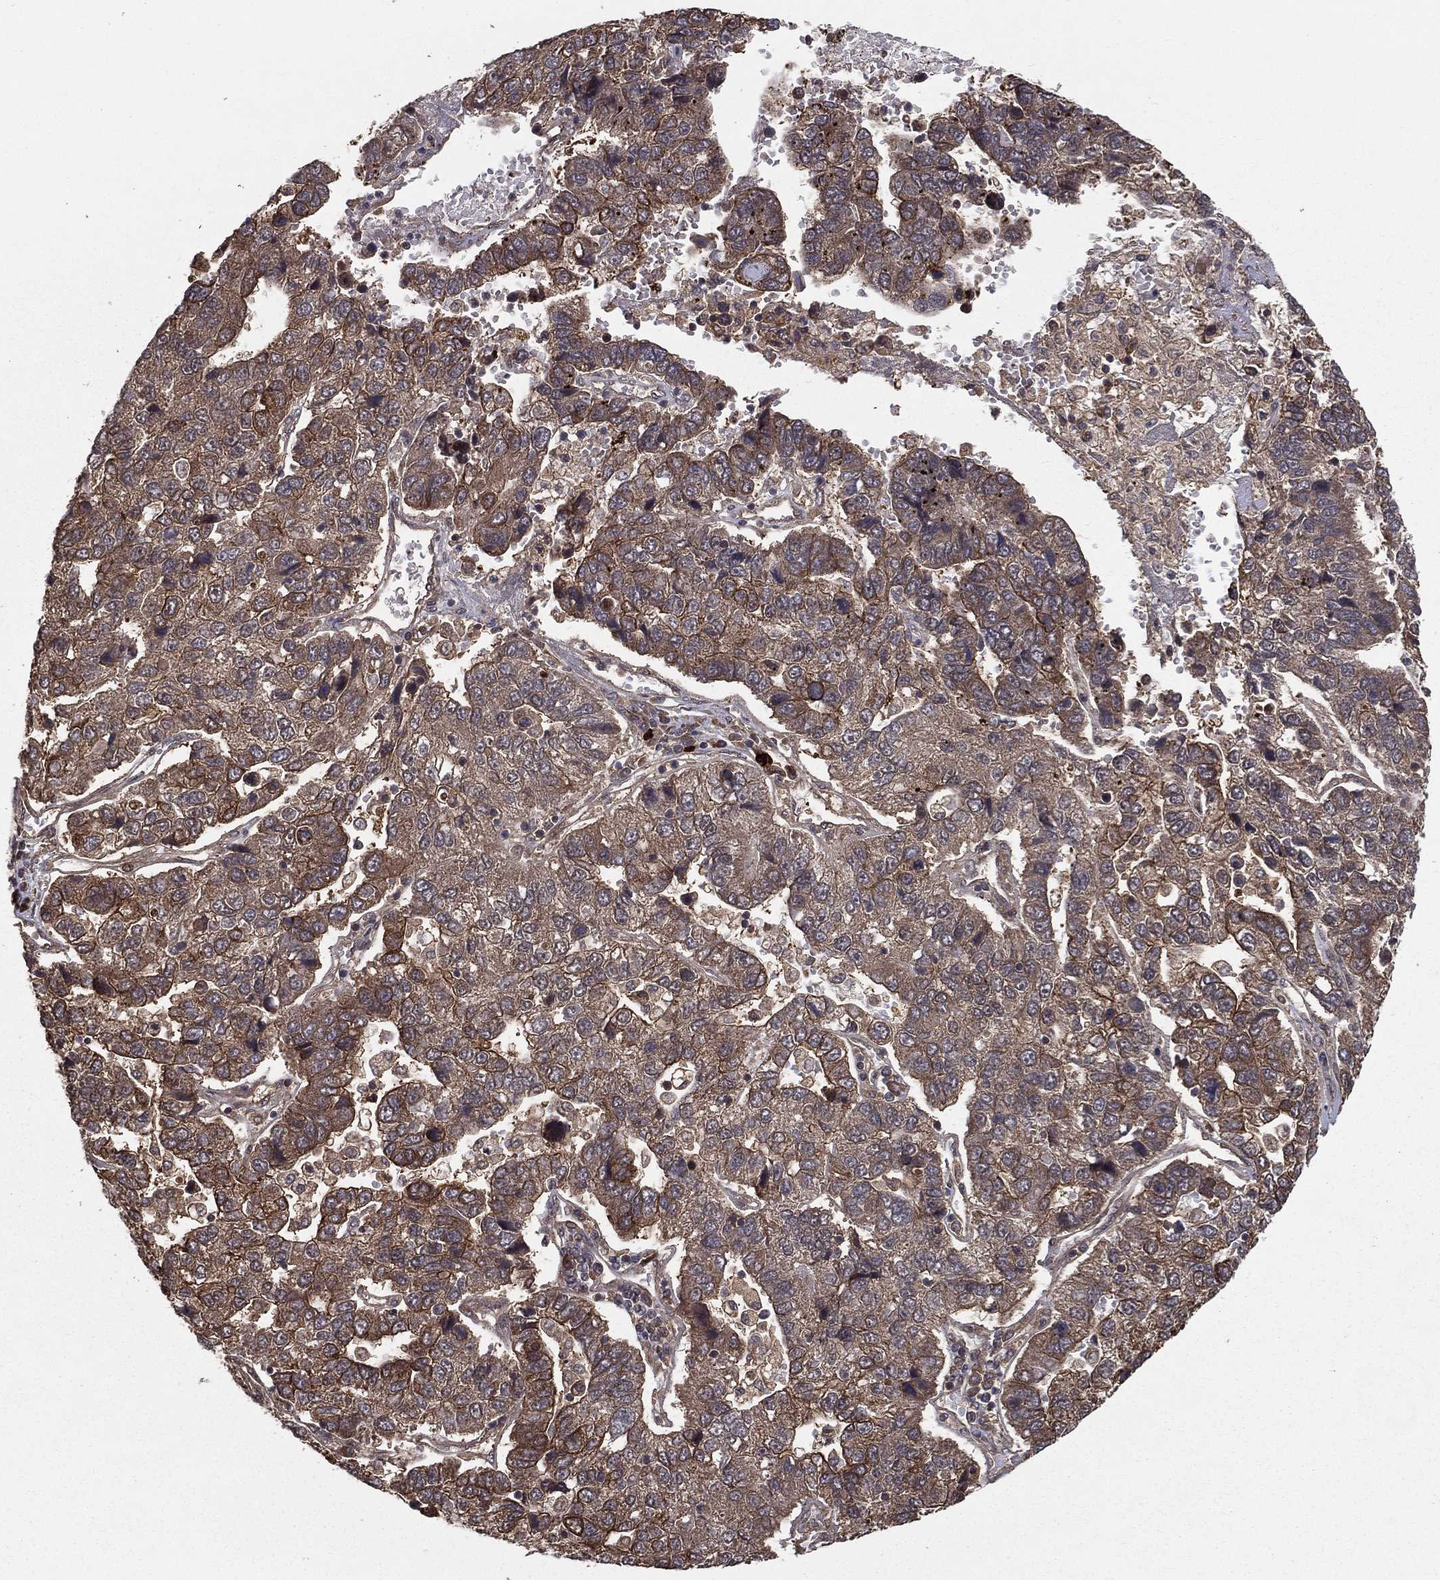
{"staining": {"intensity": "strong", "quantity": "<25%", "location": "cytoplasmic/membranous"}, "tissue": "pancreatic cancer", "cell_type": "Tumor cells", "image_type": "cancer", "snomed": [{"axis": "morphology", "description": "Adenocarcinoma, NOS"}, {"axis": "topography", "description": "Pancreas"}], "caption": "Protein expression analysis of adenocarcinoma (pancreatic) displays strong cytoplasmic/membranous staining in about <25% of tumor cells. The protein is stained brown, and the nuclei are stained in blue (DAB (3,3'-diaminobenzidine) IHC with brightfield microscopy, high magnification).", "gene": "SLC6A6", "patient": {"sex": "female", "age": 61}}